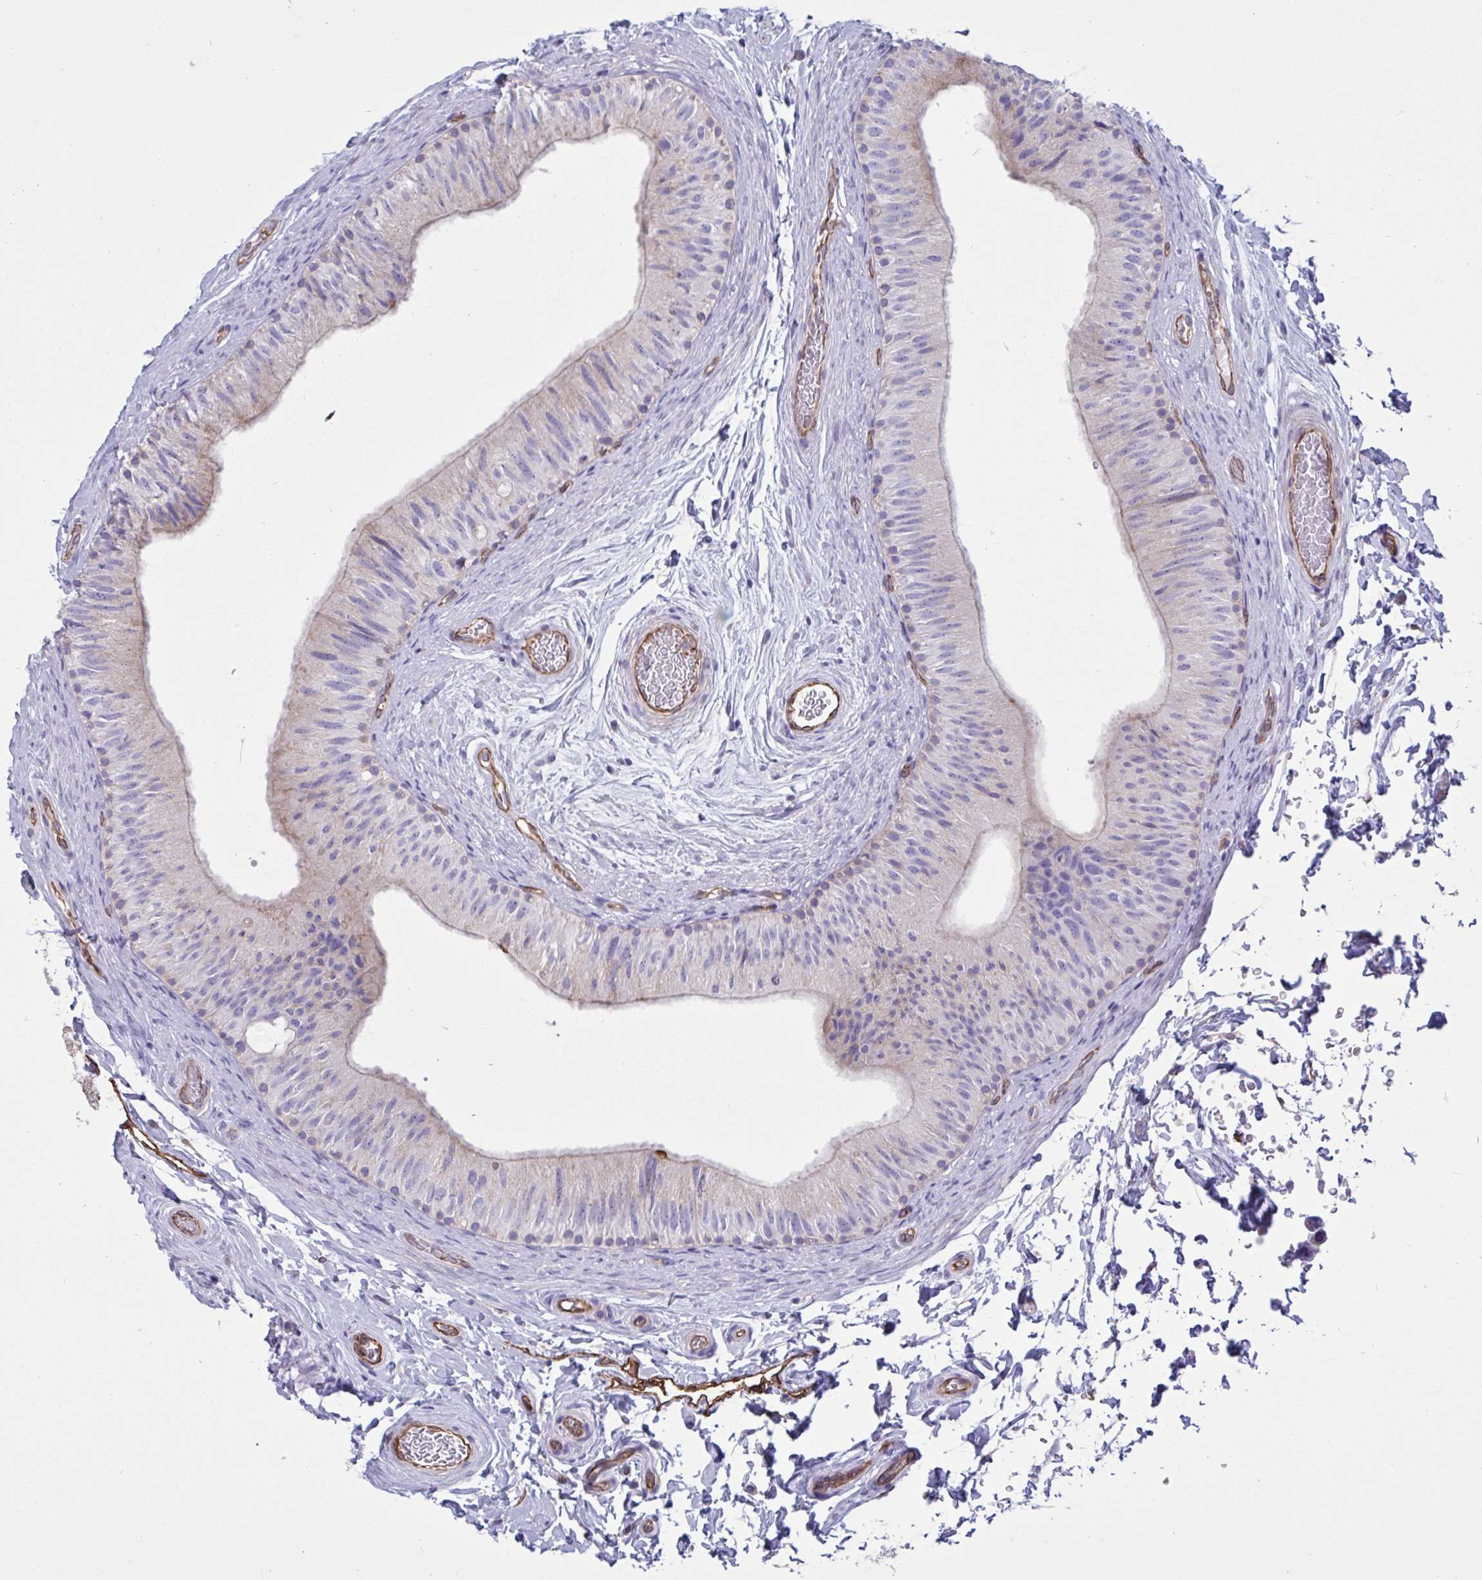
{"staining": {"intensity": "moderate", "quantity": "<25%", "location": "cytoplasmic/membranous"}, "tissue": "epididymis", "cell_type": "Glandular cells", "image_type": "normal", "snomed": [{"axis": "morphology", "description": "Normal tissue, NOS"}, {"axis": "topography", "description": "Epididymis, spermatic cord, NOS"}, {"axis": "topography", "description": "Epididymis"}], "caption": "High-power microscopy captured an immunohistochemistry photomicrograph of unremarkable epididymis, revealing moderate cytoplasmic/membranous positivity in about <25% of glandular cells.", "gene": "RPL22L1", "patient": {"sex": "male", "age": 31}}